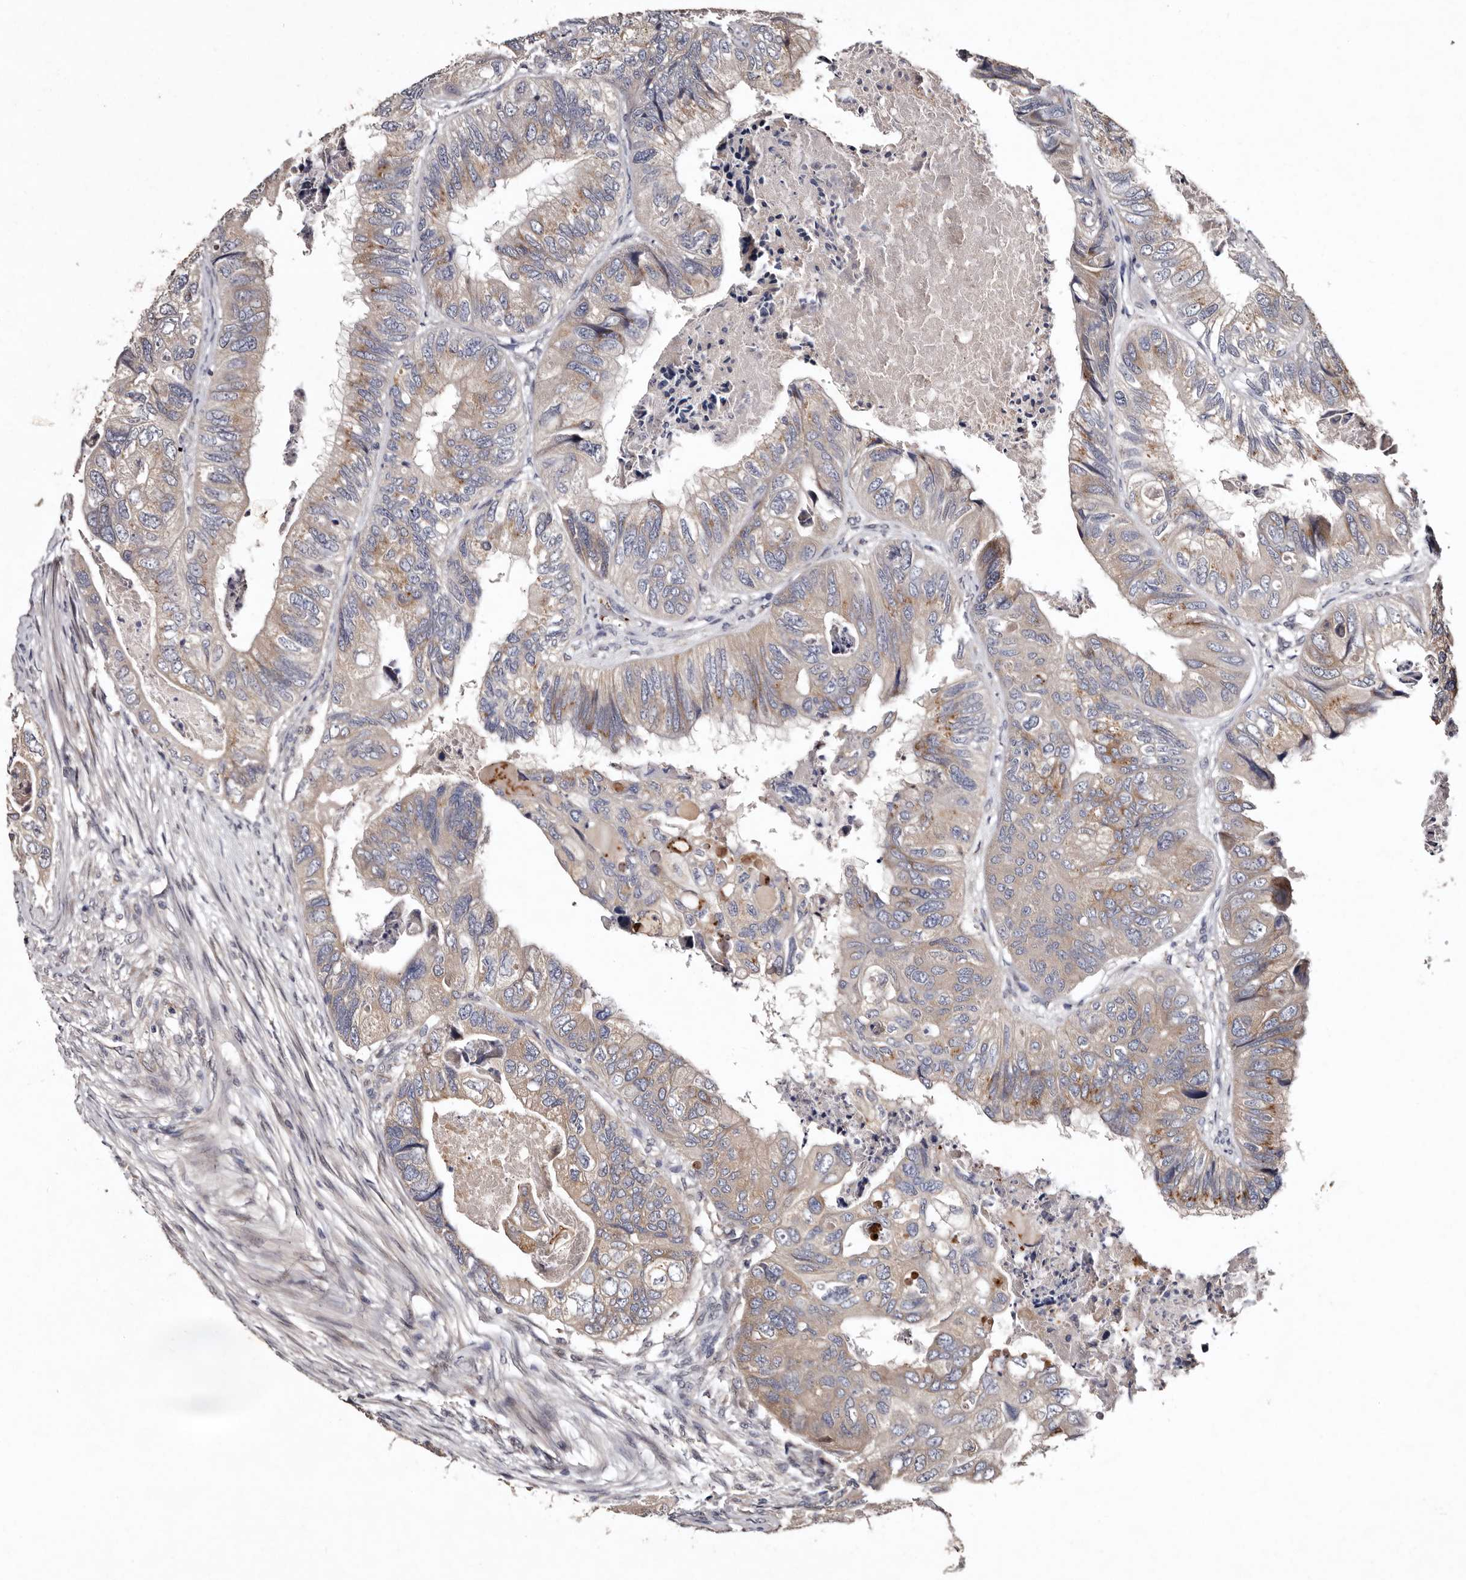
{"staining": {"intensity": "moderate", "quantity": "25%-75%", "location": "cytoplasmic/membranous"}, "tissue": "colorectal cancer", "cell_type": "Tumor cells", "image_type": "cancer", "snomed": [{"axis": "morphology", "description": "Adenocarcinoma, NOS"}, {"axis": "topography", "description": "Rectum"}], "caption": "Adenocarcinoma (colorectal) stained for a protein exhibits moderate cytoplasmic/membranous positivity in tumor cells.", "gene": "FAM91A1", "patient": {"sex": "male", "age": 63}}